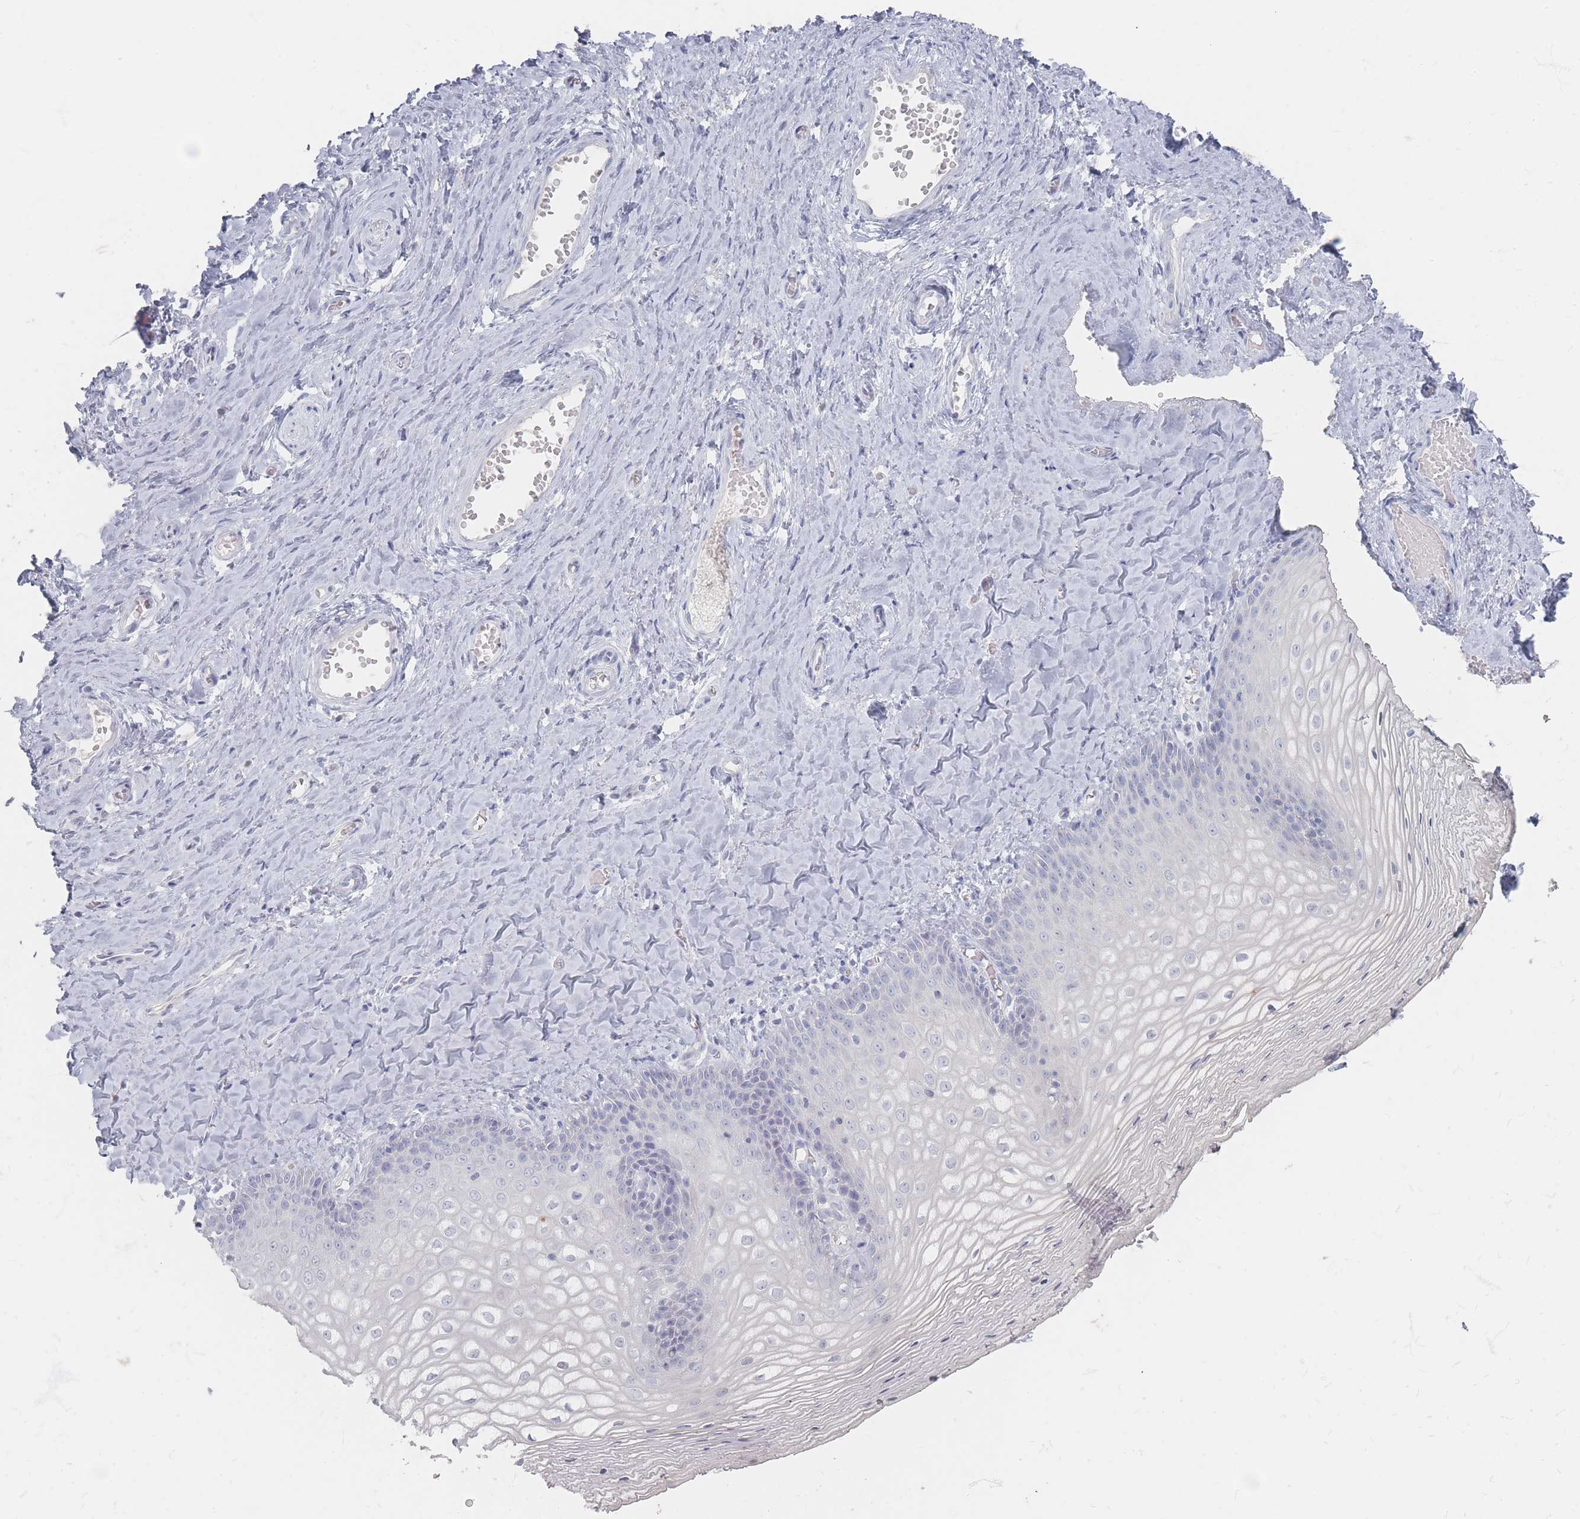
{"staining": {"intensity": "negative", "quantity": "none", "location": "none"}, "tissue": "vagina", "cell_type": "Squamous epithelial cells", "image_type": "normal", "snomed": [{"axis": "morphology", "description": "Normal tissue, NOS"}, {"axis": "topography", "description": "Vagina"}], "caption": "Immunohistochemistry (IHC) histopathology image of benign vagina: human vagina stained with DAB (3,3'-diaminobenzidine) reveals no significant protein expression in squamous epithelial cells. (Immunohistochemistry, brightfield microscopy, high magnification).", "gene": "CD37", "patient": {"sex": "female", "age": 65}}